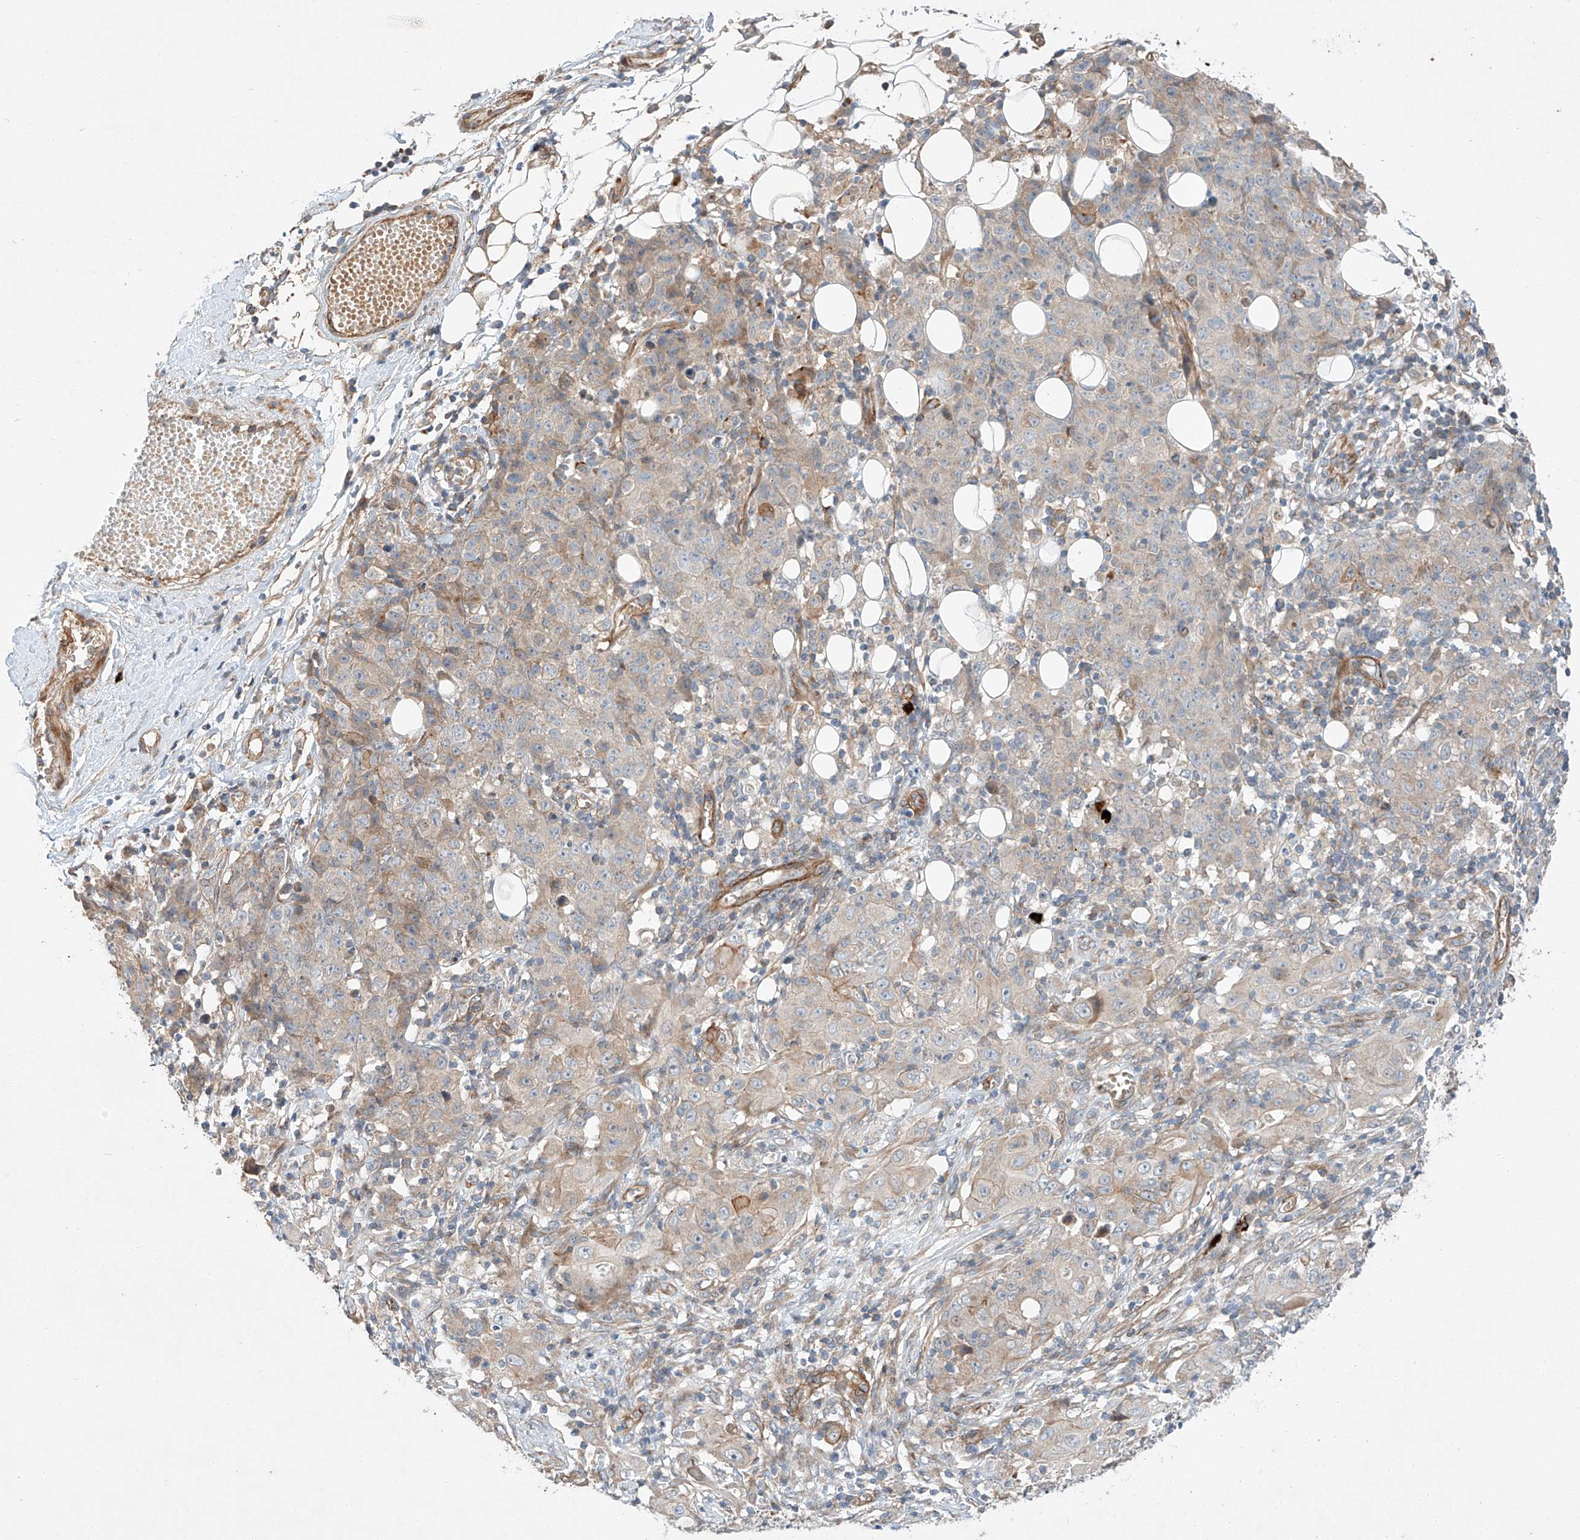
{"staining": {"intensity": "moderate", "quantity": "<25%", "location": "cytoplasmic/membranous"}, "tissue": "ovarian cancer", "cell_type": "Tumor cells", "image_type": "cancer", "snomed": [{"axis": "morphology", "description": "Carcinoma, endometroid"}, {"axis": "topography", "description": "Ovary"}], "caption": "Ovarian cancer stained for a protein shows moderate cytoplasmic/membranous positivity in tumor cells.", "gene": "MINDY4", "patient": {"sex": "female", "age": 42}}